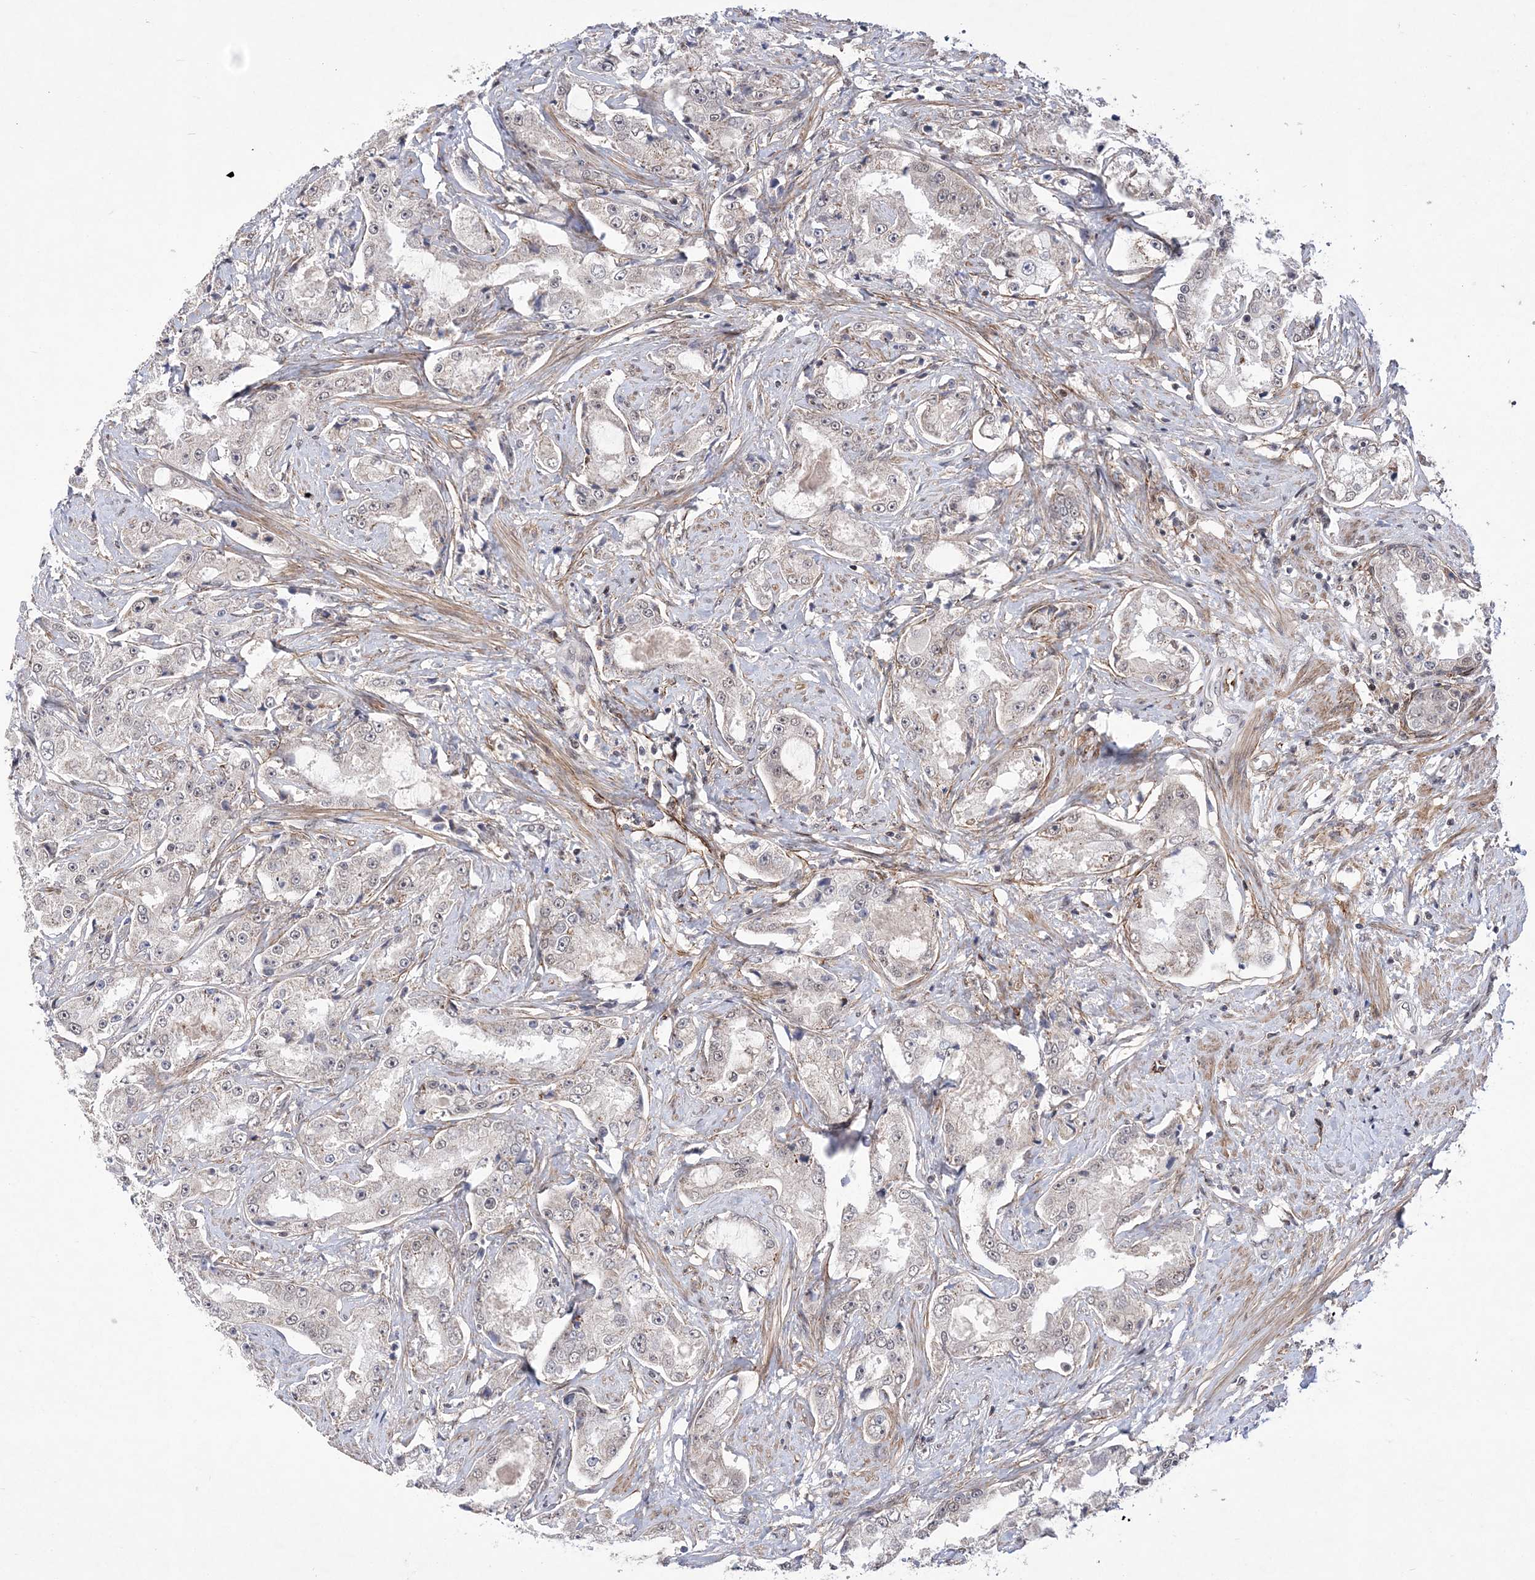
{"staining": {"intensity": "negative", "quantity": "none", "location": "none"}, "tissue": "prostate cancer", "cell_type": "Tumor cells", "image_type": "cancer", "snomed": [{"axis": "morphology", "description": "Adenocarcinoma, High grade"}, {"axis": "topography", "description": "Prostate"}], "caption": "Immunohistochemical staining of human prostate cancer shows no significant staining in tumor cells.", "gene": "BOD1L1", "patient": {"sex": "male", "age": 73}}